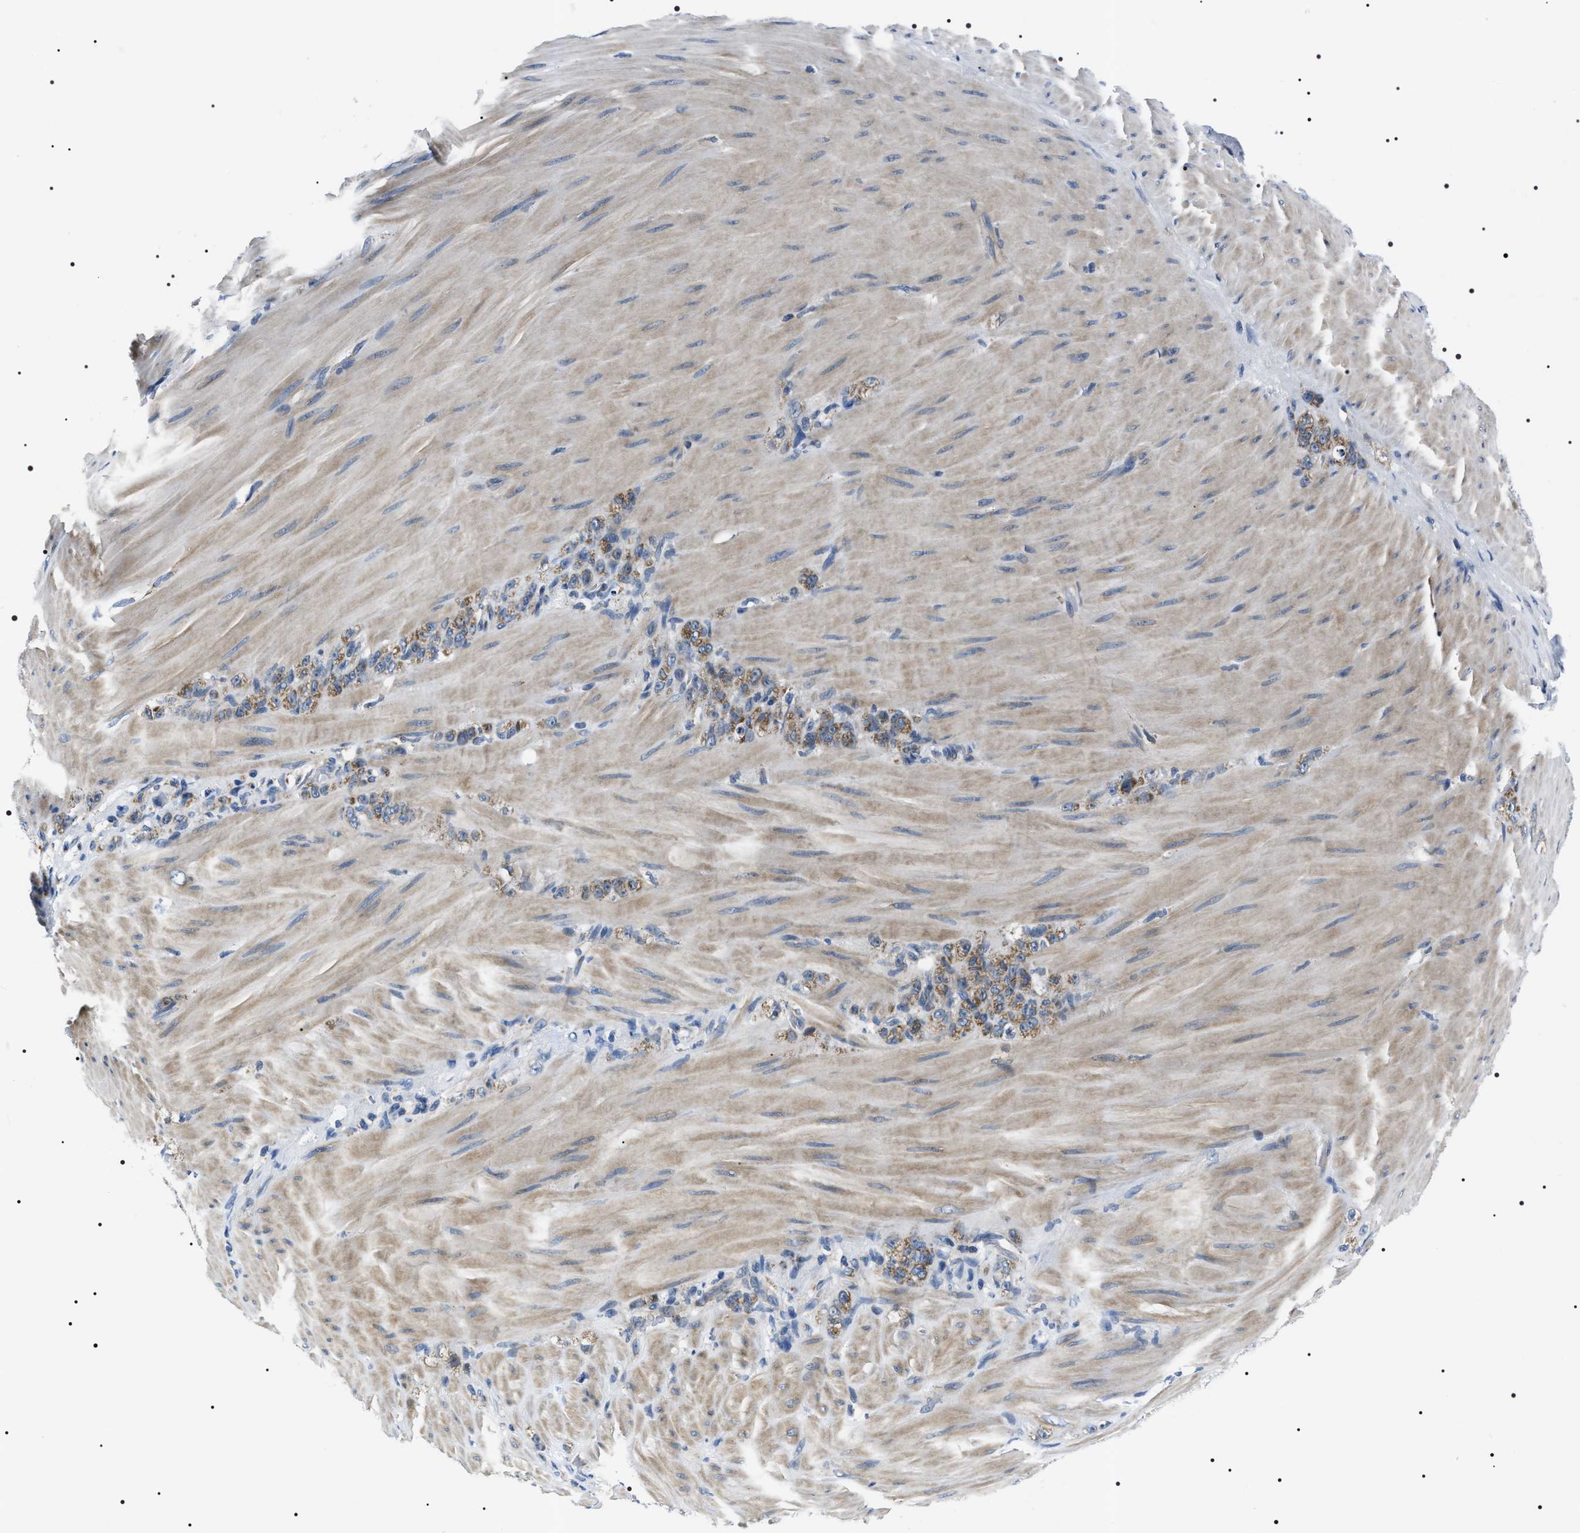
{"staining": {"intensity": "moderate", "quantity": "25%-75%", "location": "cytoplasmic/membranous"}, "tissue": "stomach cancer", "cell_type": "Tumor cells", "image_type": "cancer", "snomed": [{"axis": "morphology", "description": "Normal tissue, NOS"}, {"axis": "morphology", "description": "Adenocarcinoma, NOS"}, {"axis": "topography", "description": "Stomach"}], "caption": "Immunohistochemistry (IHC) histopathology image of neoplastic tissue: stomach cancer stained using immunohistochemistry demonstrates medium levels of moderate protein expression localized specifically in the cytoplasmic/membranous of tumor cells, appearing as a cytoplasmic/membranous brown color.", "gene": "NTMT1", "patient": {"sex": "male", "age": 82}}